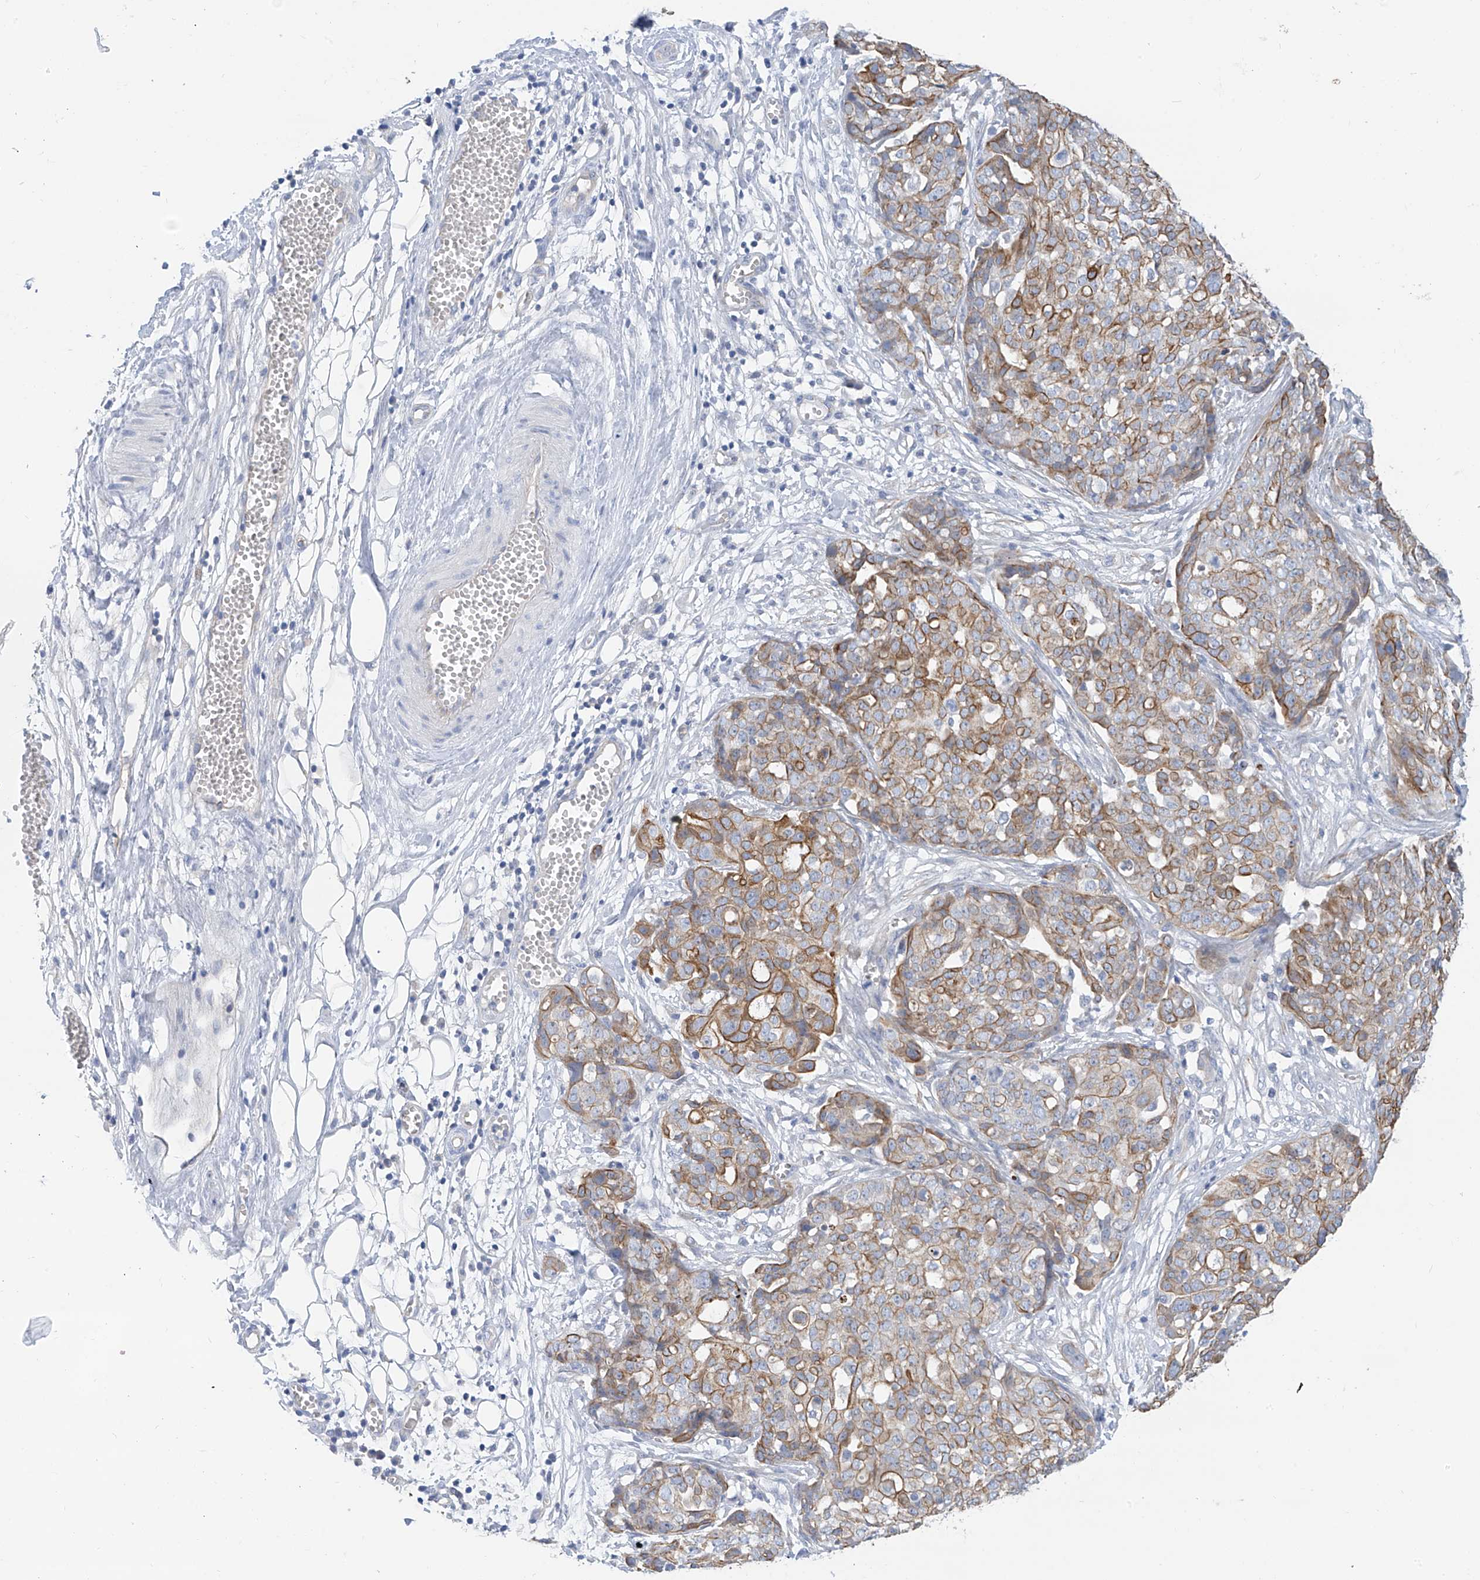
{"staining": {"intensity": "moderate", "quantity": "25%-75%", "location": "cytoplasmic/membranous"}, "tissue": "ovarian cancer", "cell_type": "Tumor cells", "image_type": "cancer", "snomed": [{"axis": "morphology", "description": "Cystadenocarcinoma, serous, NOS"}, {"axis": "topography", "description": "Soft tissue"}, {"axis": "topography", "description": "Ovary"}], "caption": "Protein expression analysis of human ovarian cancer (serous cystadenocarcinoma) reveals moderate cytoplasmic/membranous expression in about 25%-75% of tumor cells.", "gene": "PIK3C2B", "patient": {"sex": "female", "age": 57}}